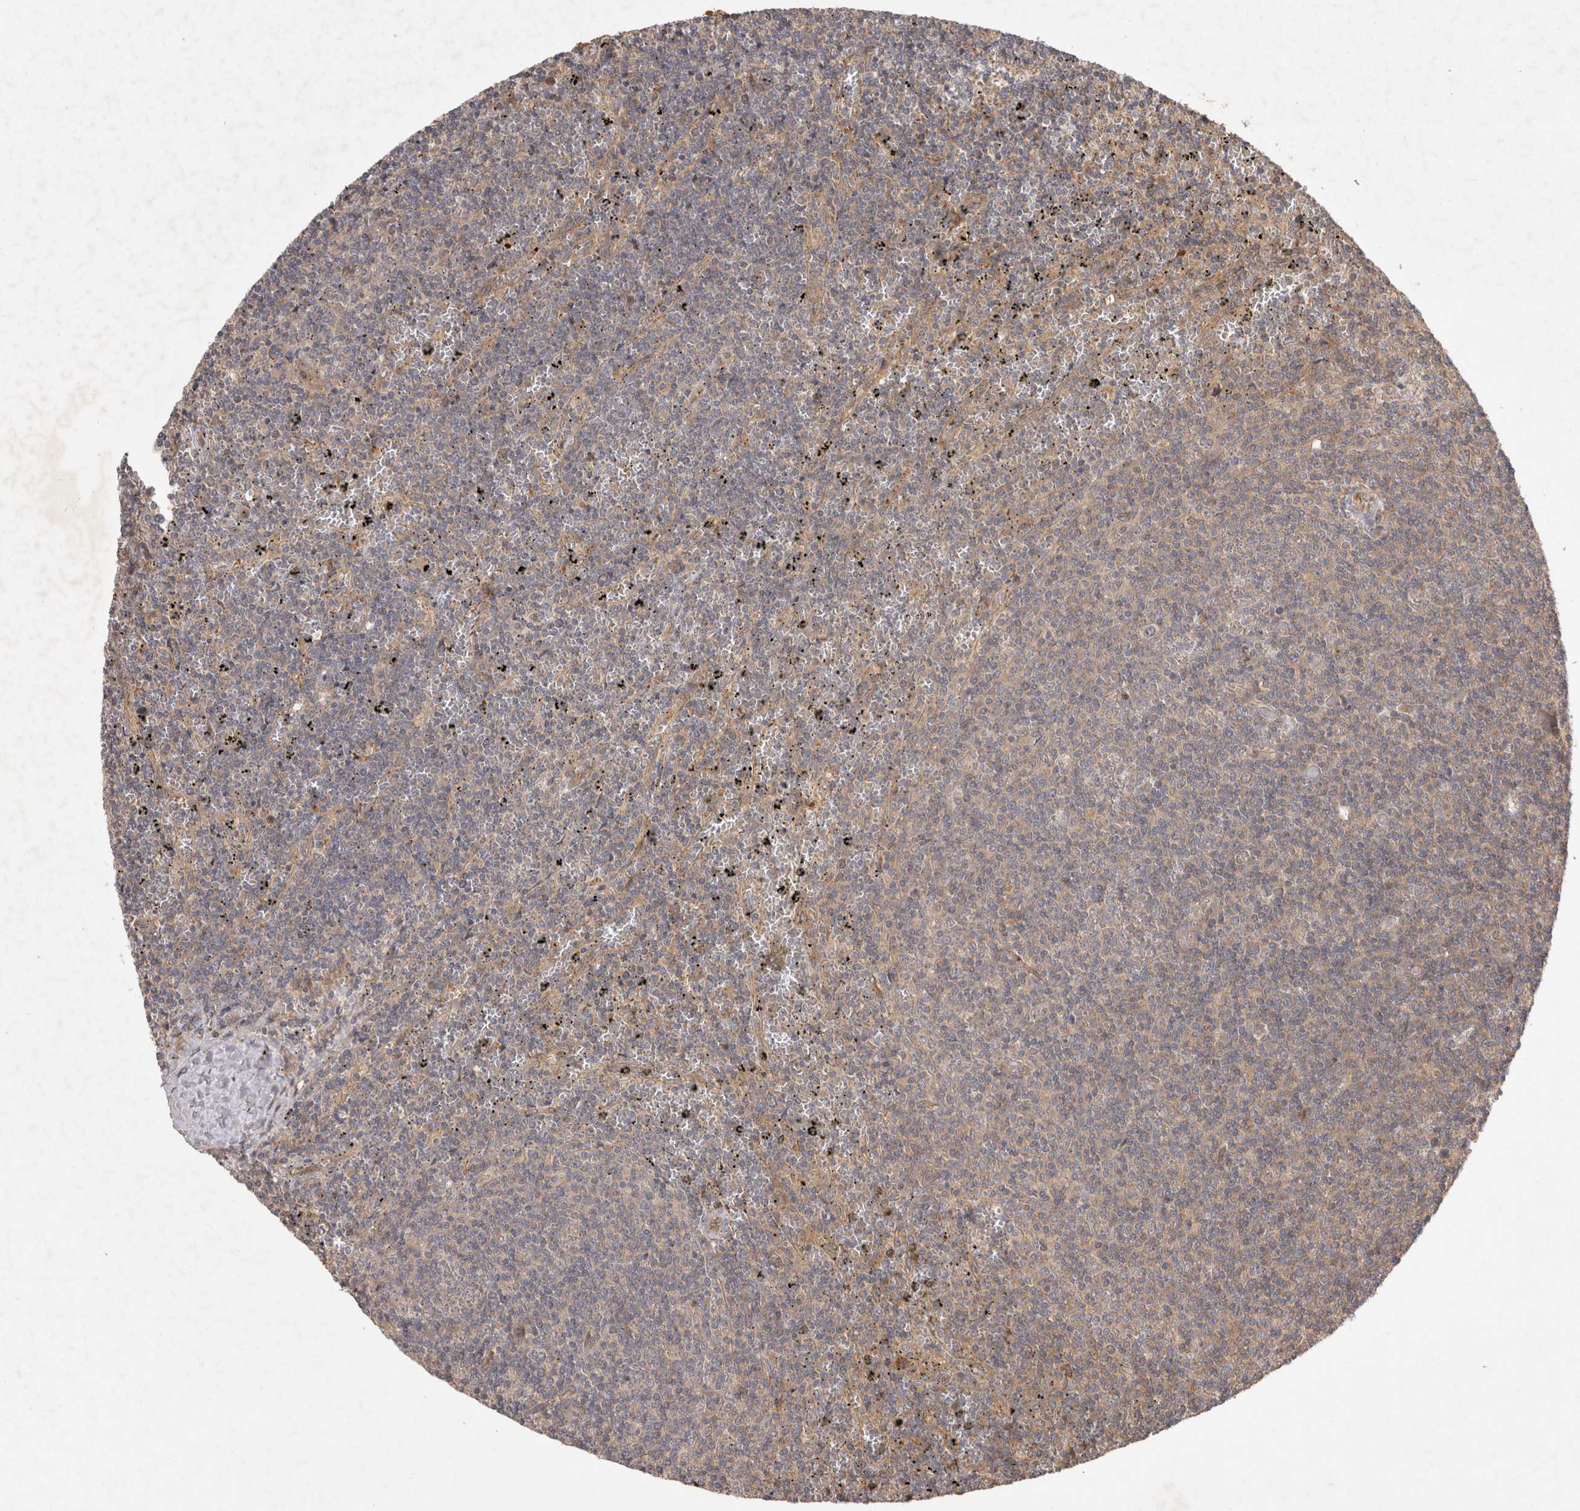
{"staining": {"intensity": "negative", "quantity": "none", "location": "none"}, "tissue": "lymphoma", "cell_type": "Tumor cells", "image_type": "cancer", "snomed": [{"axis": "morphology", "description": "Malignant lymphoma, non-Hodgkin's type, Low grade"}, {"axis": "topography", "description": "Spleen"}], "caption": "Immunohistochemistry (IHC) image of low-grade malignant lymphoma, non-Hodgkin's type stained for a protein (brown), which reveals no staining in tumor cells. (Immunohistochemistry, brightfield microscopy, high magnification).", "gene": "PPP1R42", "patient": {"sex": "female", "age": 50}}